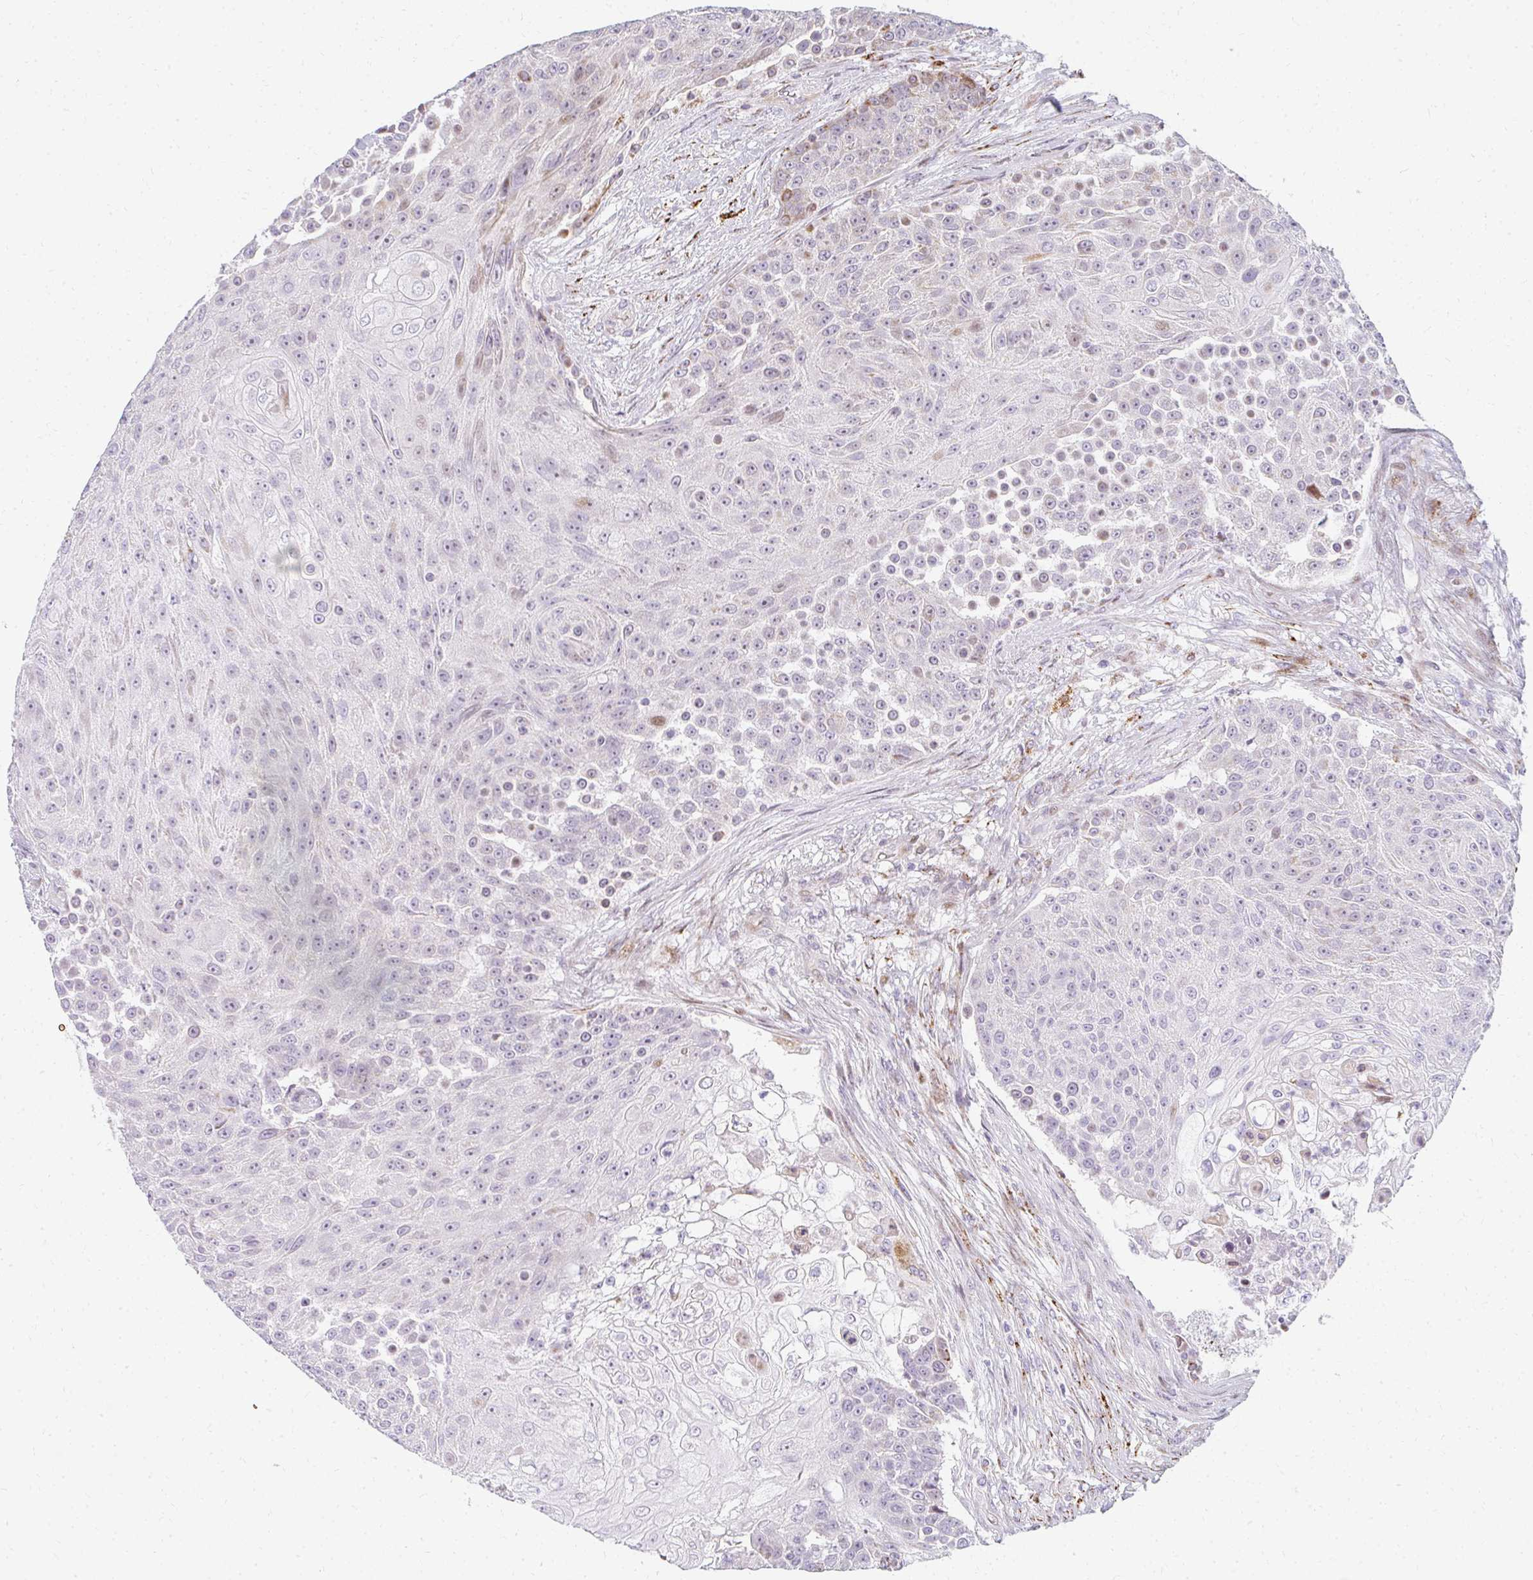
{"staining": {"intensity": "moderate", "quantity": "<25%", "location": "cytoplasmic/membranous"}, "tissue": "urothelial cancer", "cell_type": "Tumor cells", "image_type": "cancer", "snomed": [{"axis": "morphology", "description": "Urothelial carcinoma, High grade"}, {"axis": "topography", "description": "Urinary bladder"}], "caption": "IHC micrograph of neoplastic tissue: human high-grade urothelial carcinoma stained using immunohistochemistry displays low levels of moderate protein expression localized specifically in the cytoplasmic/membranous of tumor cells, appearing as a cytoplasmic/membranous brown color.", "gene": "PLA2G5", "patient": {"sex": "female", "age": 63}}